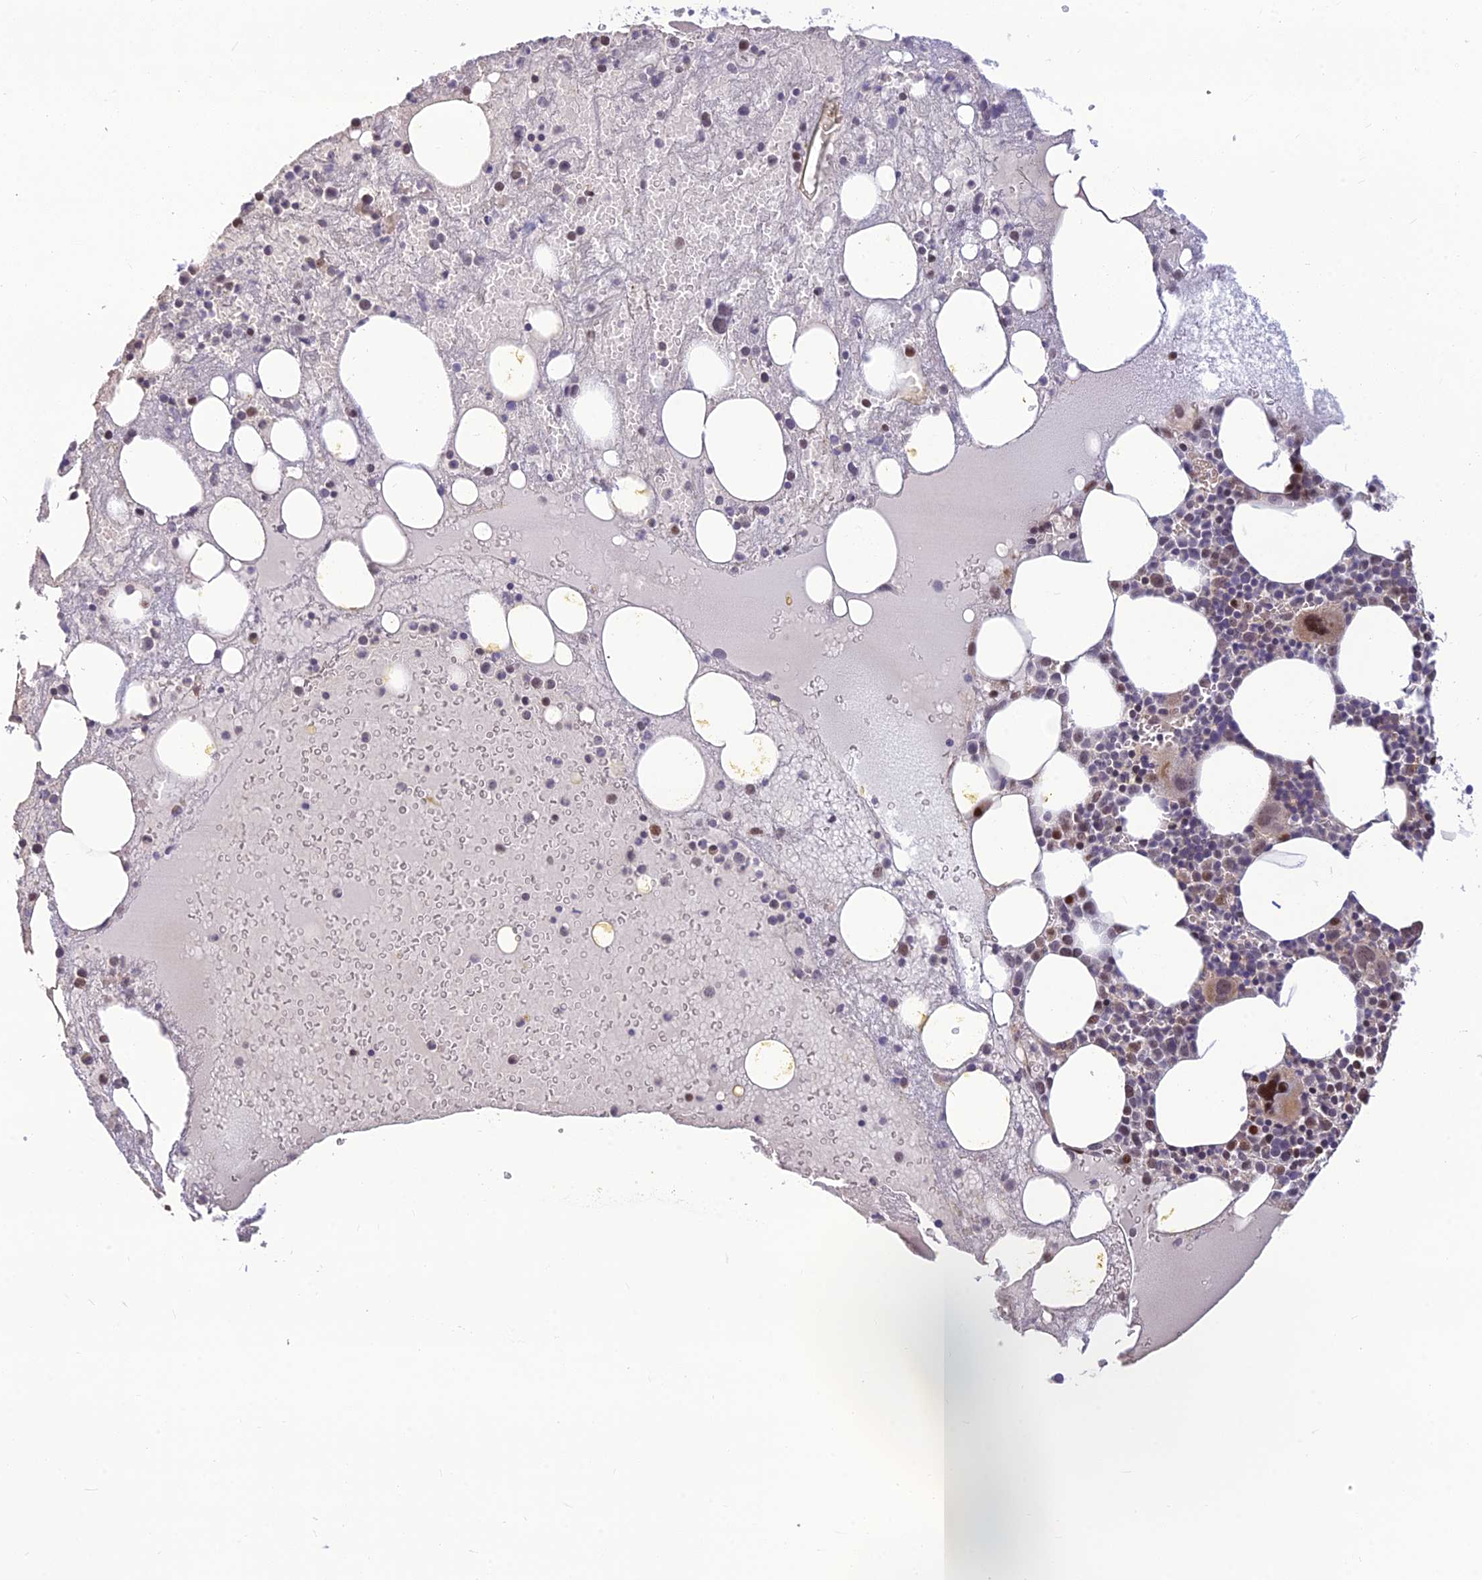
{"staining": {"intensity": "moderate", "quantity": "<25%", "location": "cytoplasmic/membranous,nuclear"}, "tissue": "bone marrow", "cell_type": "Hematopoietic cells", "image_type": "normal", "snomed": [{"axis": "morphology", "description": "Normal tissue, NOS"}, {"axis": "topography", "description": "Bone marrow"}], "caption": "Immunohistochemical staining of unremarkable human bone marrow demonstrates low levels of moderate cytoplasmic/membranous,nuclear positivity in about <25% of hematopoietic cells.", "gene": "ASPDH", "patient": {"sex": "male", "age": 61}}